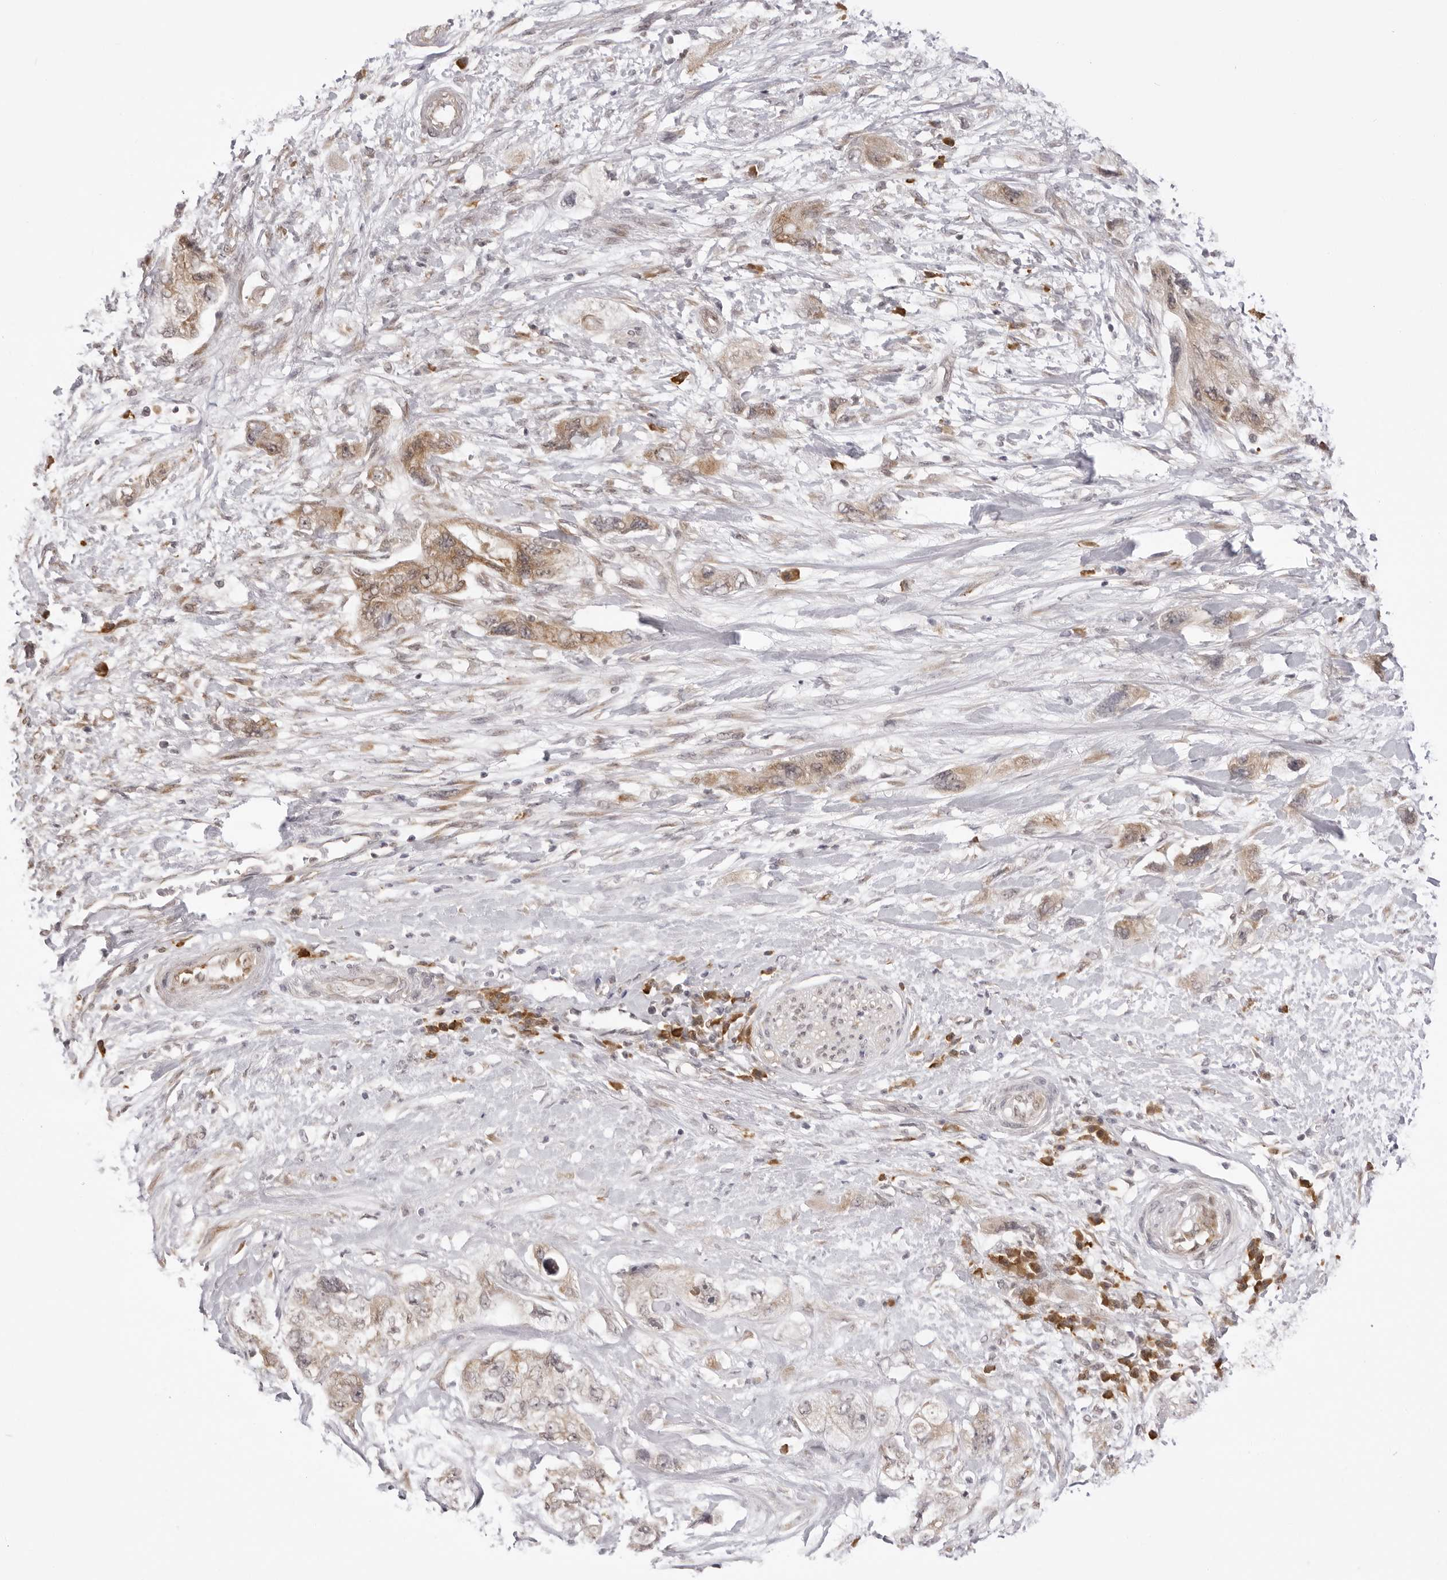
{"staining": {"intensity": "weak", "quantity": ">75%", "location": "cytoplasmic/membranous"}, "tissue": "pancreatic cancer", "cell_type": "Tumor cells", "image_type": "cancer", "snomed": [{"axis": "morphology", "description": "Adenocarcinoma, NOS"}, {"axis": "topography", "description": "Pancreas"}], "caption": "A micrograph showing weak cytoplasmic/membranous positivity in about >75% of tumor cells in pancreatic cancer, as visualized by brown immunohistochemical staining.", "gene": "ZC3H11A", "patient": {"sex": "female", "age": 73}}